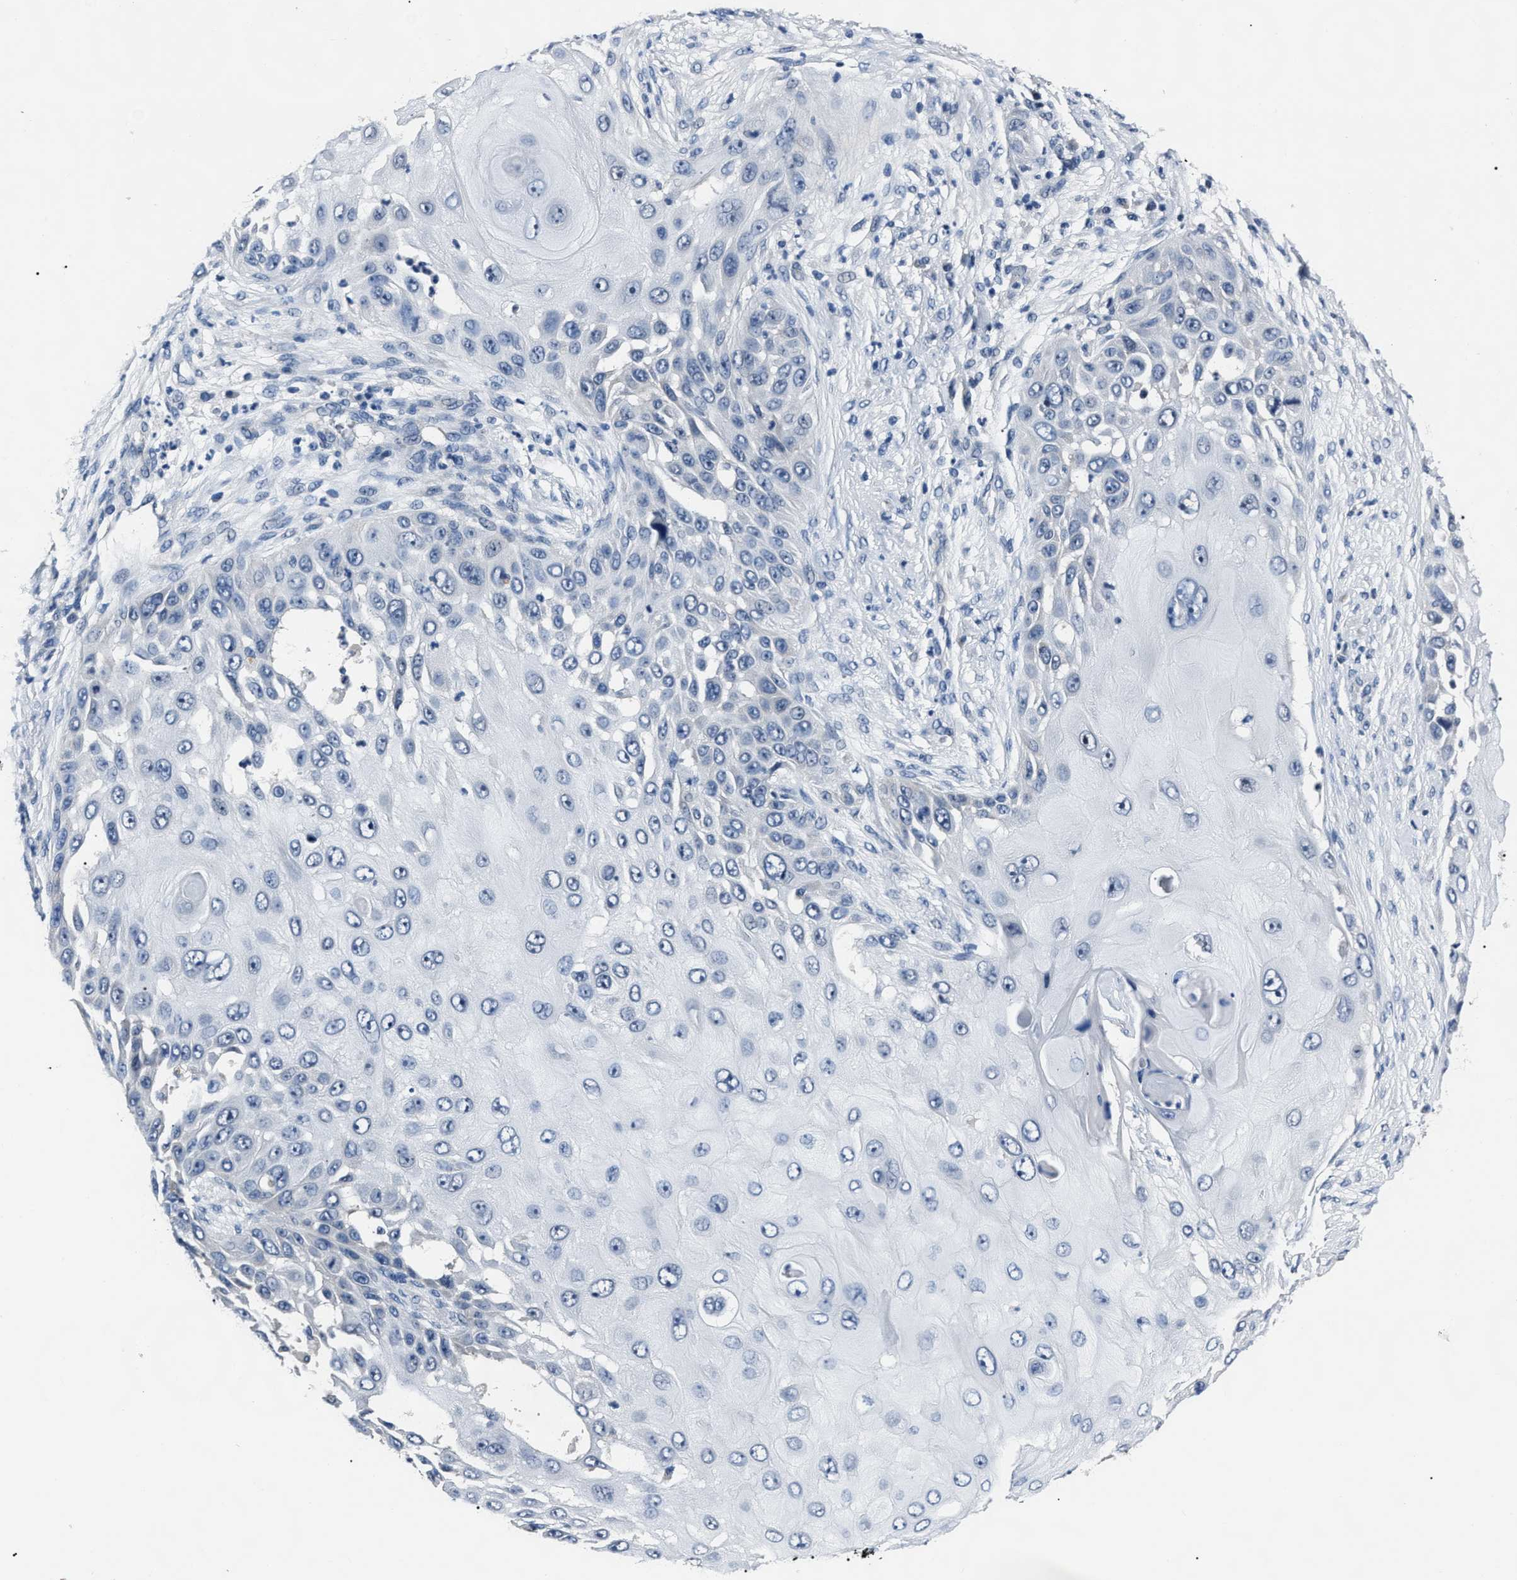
{"staining": {"intensity": "negative", "quantity": "none", "location": "none"}, "tissue": "skin cancer", "cell_type": "Tumor cells", "image_type": "cancer", "snomed": [{"axis": "morphology", "description": "Squamous cell carcinoma, NOS"}, {"axis": "topography", "description": "Skin"}], "caption": "This is an IHC histopathology image of human skin cancer. There is no expression in tumor cells.", "gene": "LRWD1", "patient": {"sex": "female", "age": 44}}